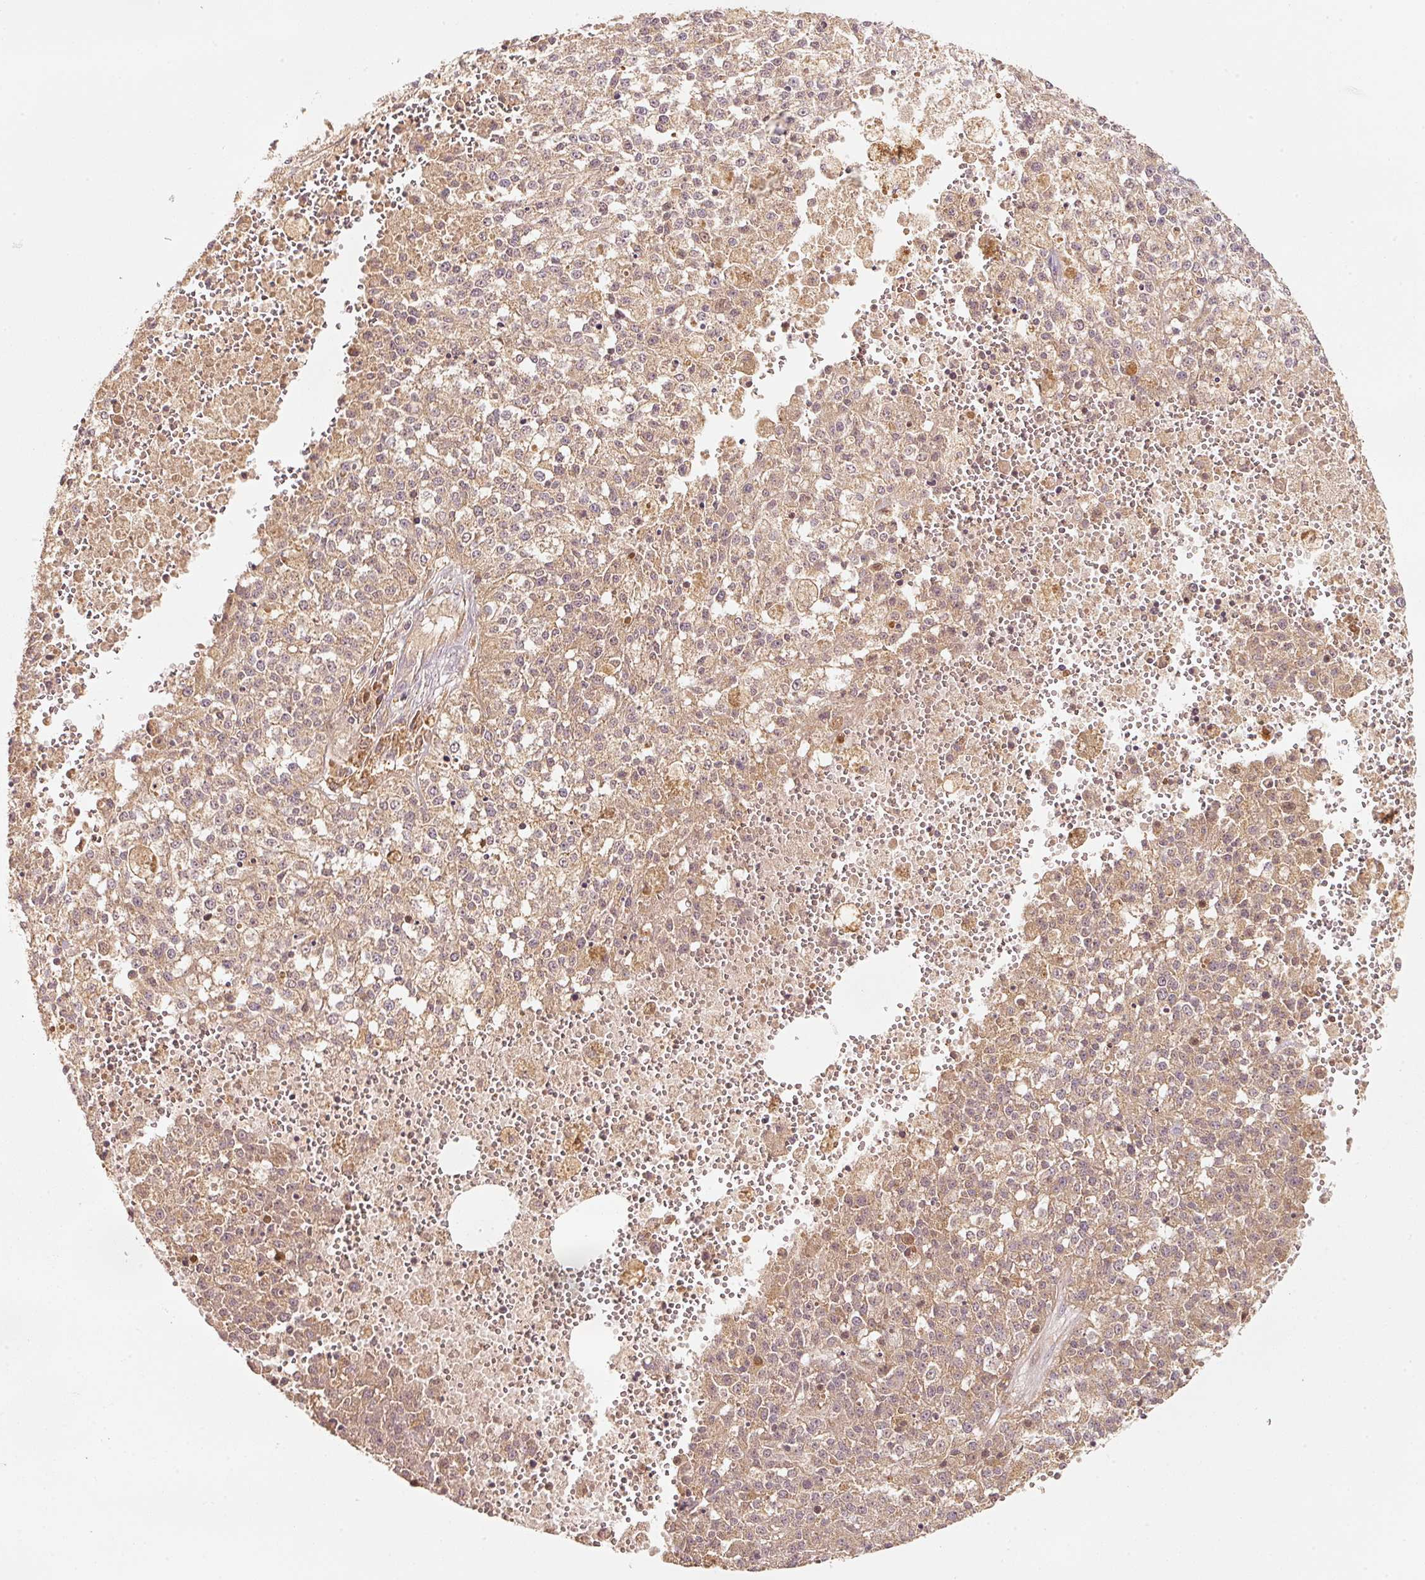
{"staining": {"intensity": "weak", "quantity": ">75%", "location": "cytoplasmic/membranous"}, "tissue": "melanoma", "cell_type": "Tumor cells", "image_type": "cancer", "snomed": [{"axis": "morphology", "description": "Malignant melanoma, NOS"}, {"axis": "topography", "description": "Skin"}], "caption": "Human melanoma stained with a protein marker displays weak staining in tumor cells.", "gene": "RRAS2", "patient": {"sex": "female", "age": 64}}